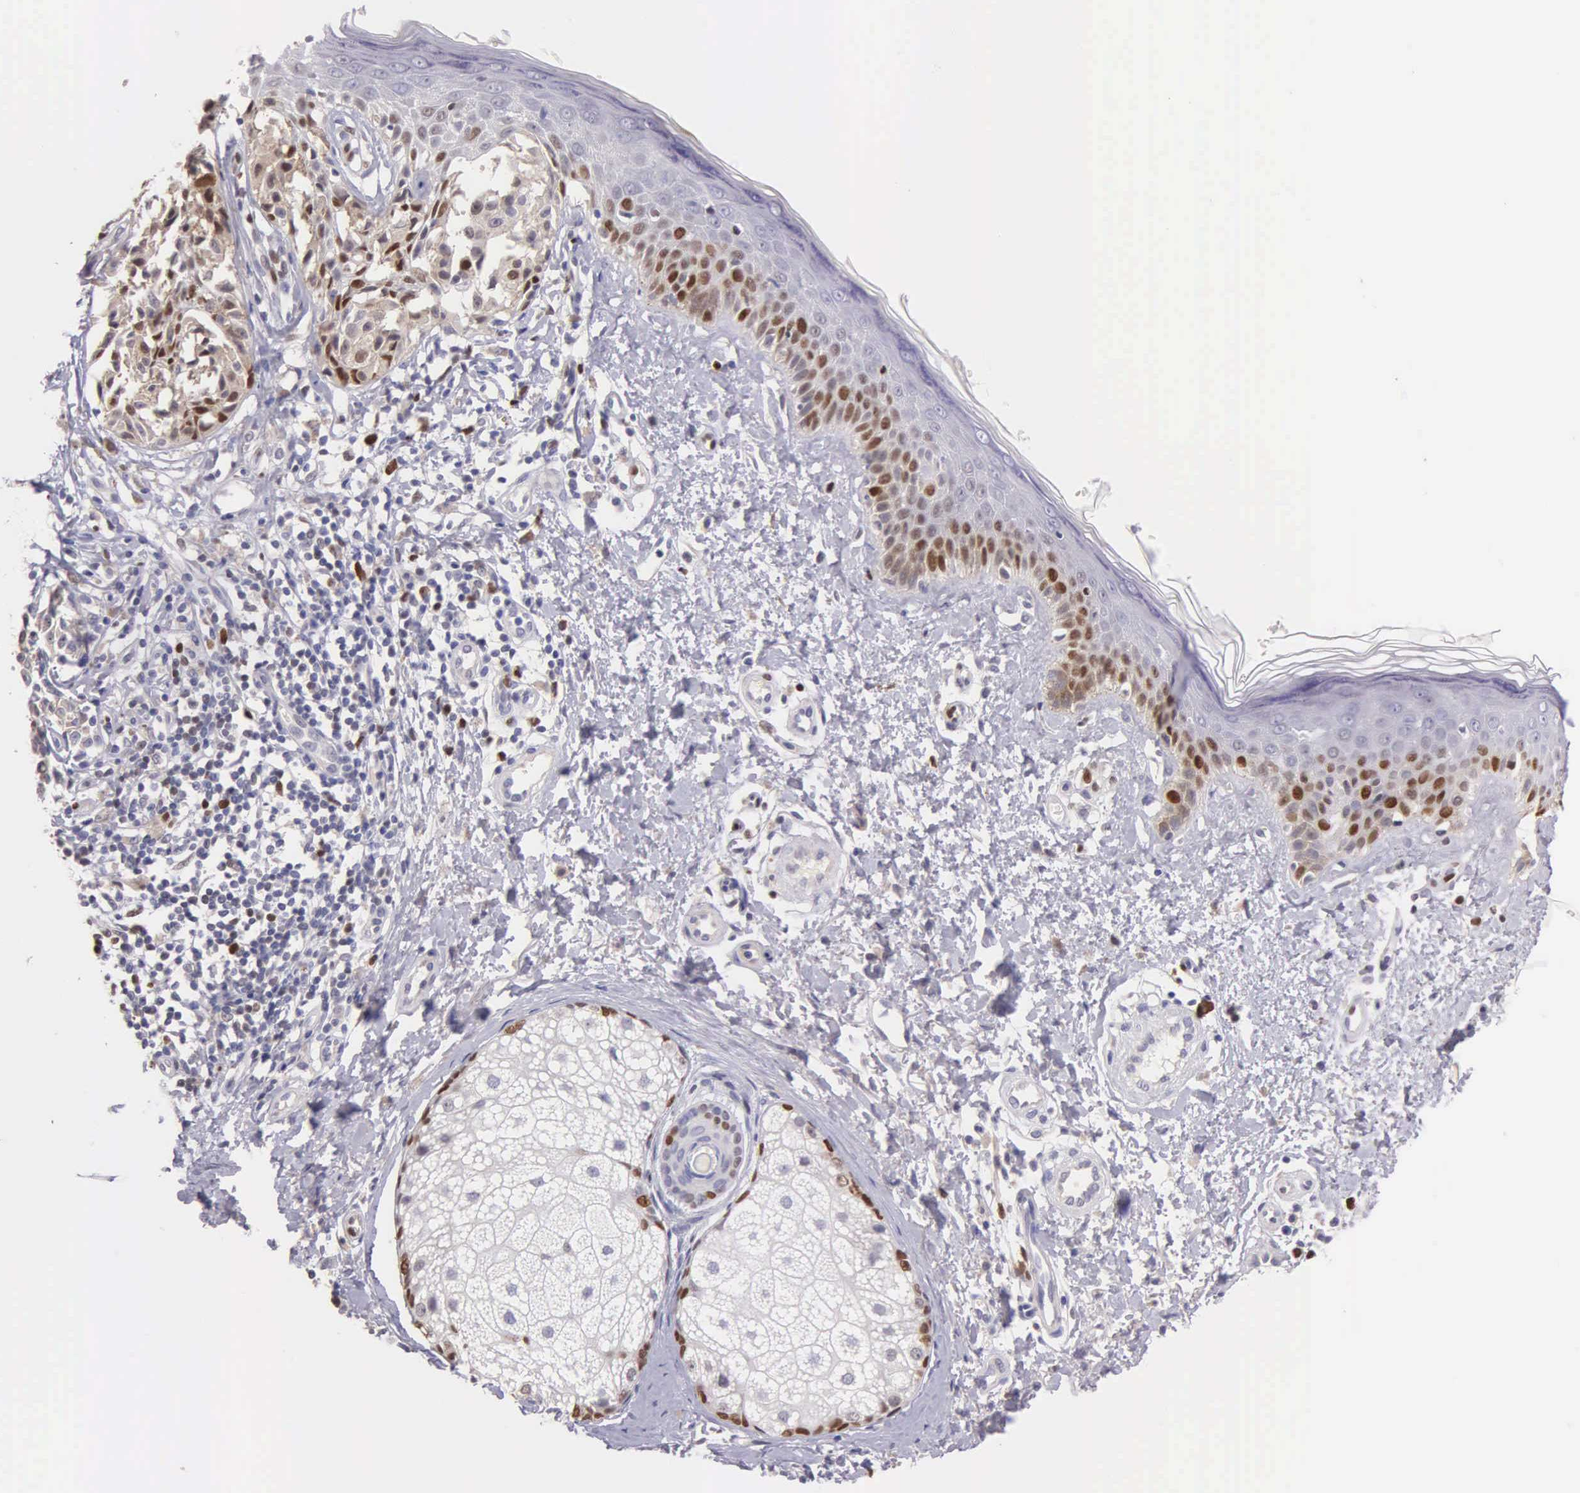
{"staining": {"intensity": "moderate", "quantity": "25%-75%", "location": "nuclear"}, "tissue": "melanoma", "cell_type": "Tumor cells", "image_type": "cancer", "snomed": [{"axis": "morphology", "description": "Malignant melanoma, NOS"}, {"axis": "topography", "description": "Skin"}], "caption": "An image of human malignant melanoma stained for a protein exhibits moderate nuclear brown staining in tumor cells. The staining is performed using DAB brown chromogen to label protein expression. The nuclei are counter-stained blue using hematoxylin.", "gene": "MCM5", "patient": {"sex": "male", "age": 49}}